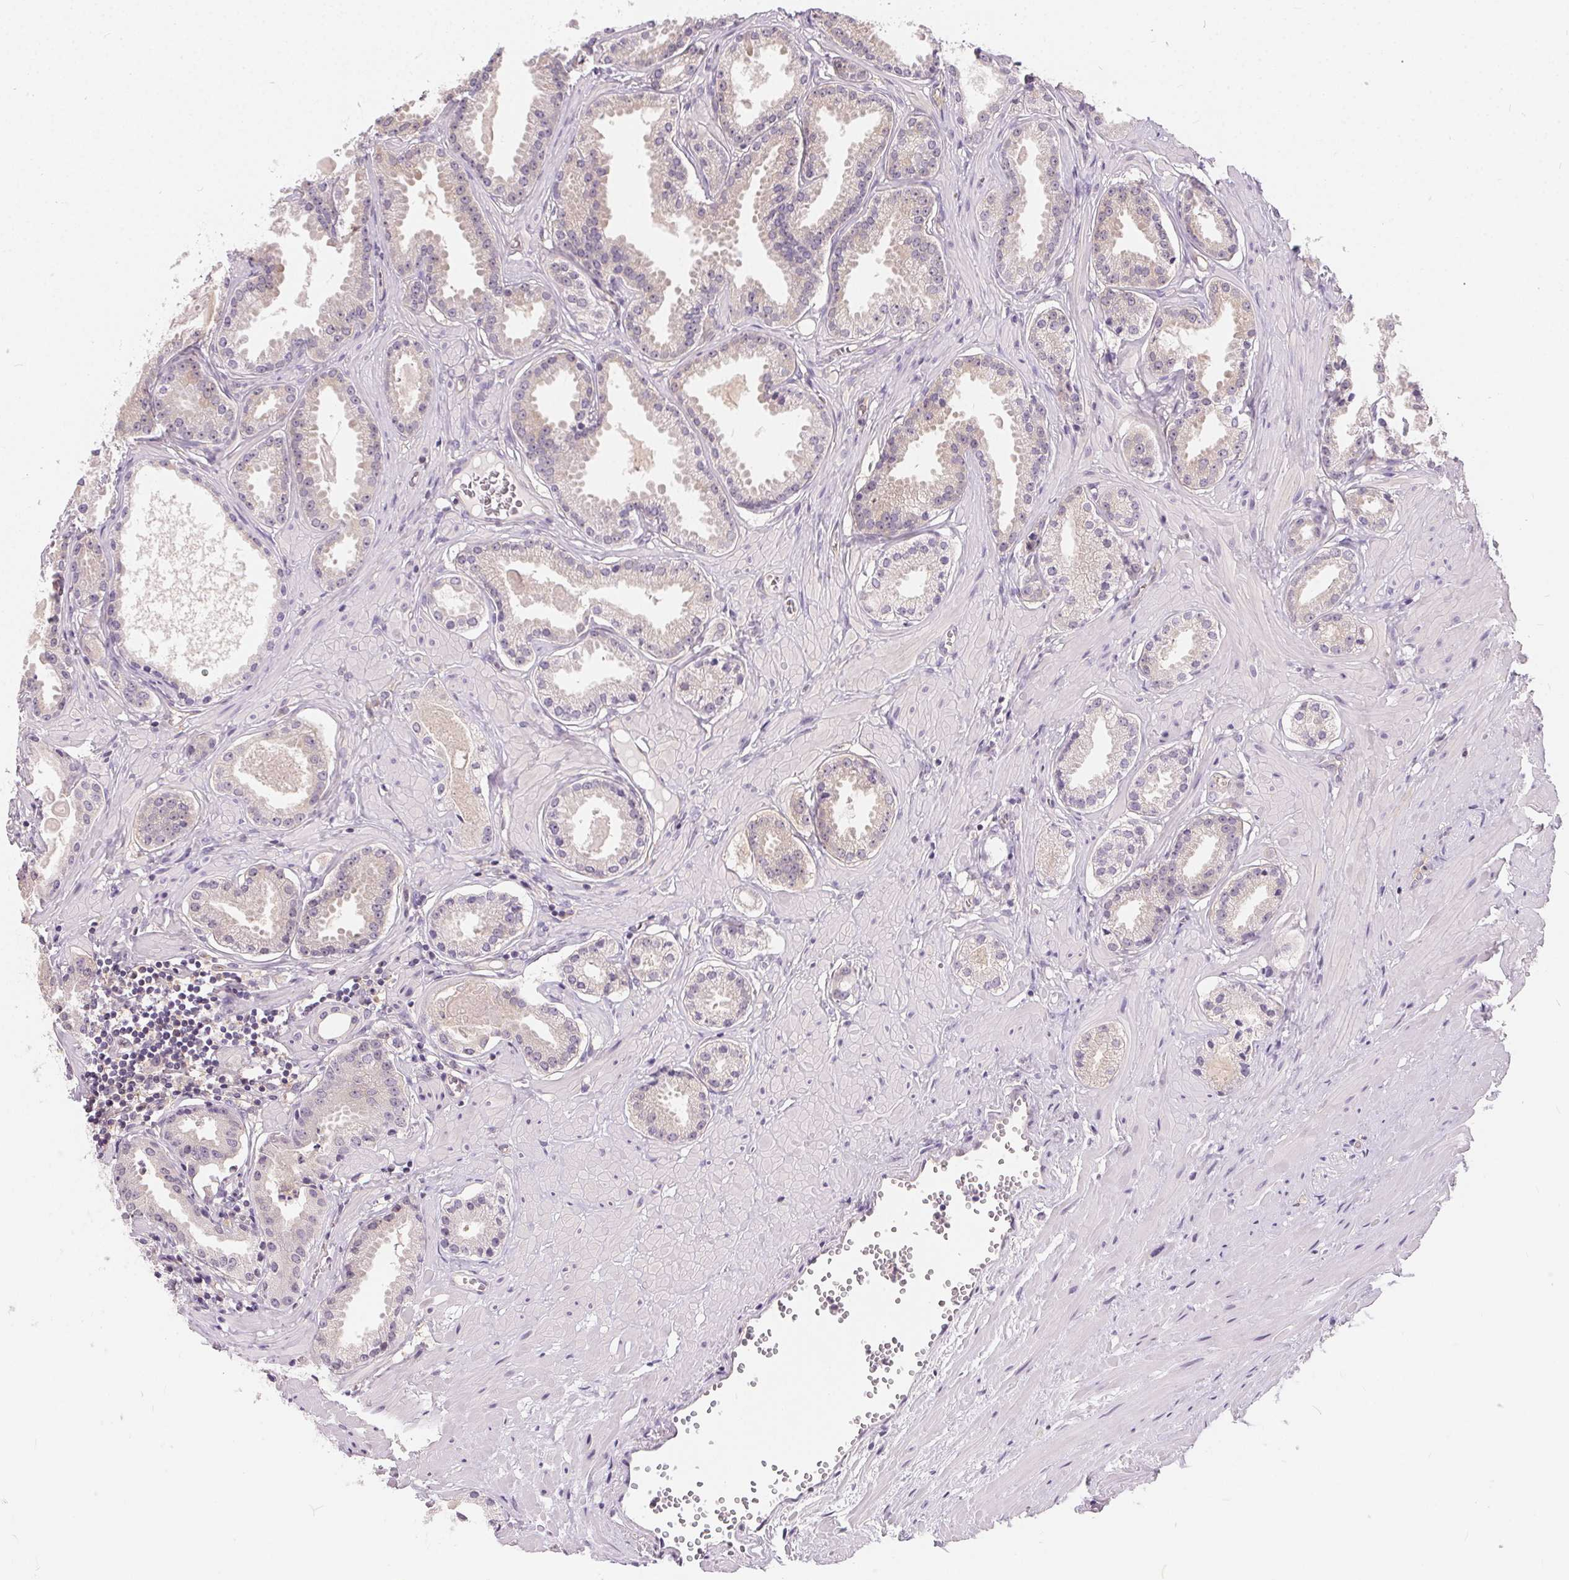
{"staining": {"intensity": "negative", "quantity": "none", "location": "none"}, "tissue": "prostate cancer", "cell_type": "Tumor cells", "image_type": "cancer", "snomed": [{"axis": "morphology", "description": "Adenocarcinoma, NOS"}, {"axis": "morphology", "description": "Adenocarcinoma, Low grade"}, {"axis": "topography", "description": "Prostate"}], "caption": "Prostate adenocarcinoma (low-grade) stained for a protein using immunohistochemistry shows no expression tumor cells.", "gene": "BLMH", "patient": {"sex": "male", "age": 64}}